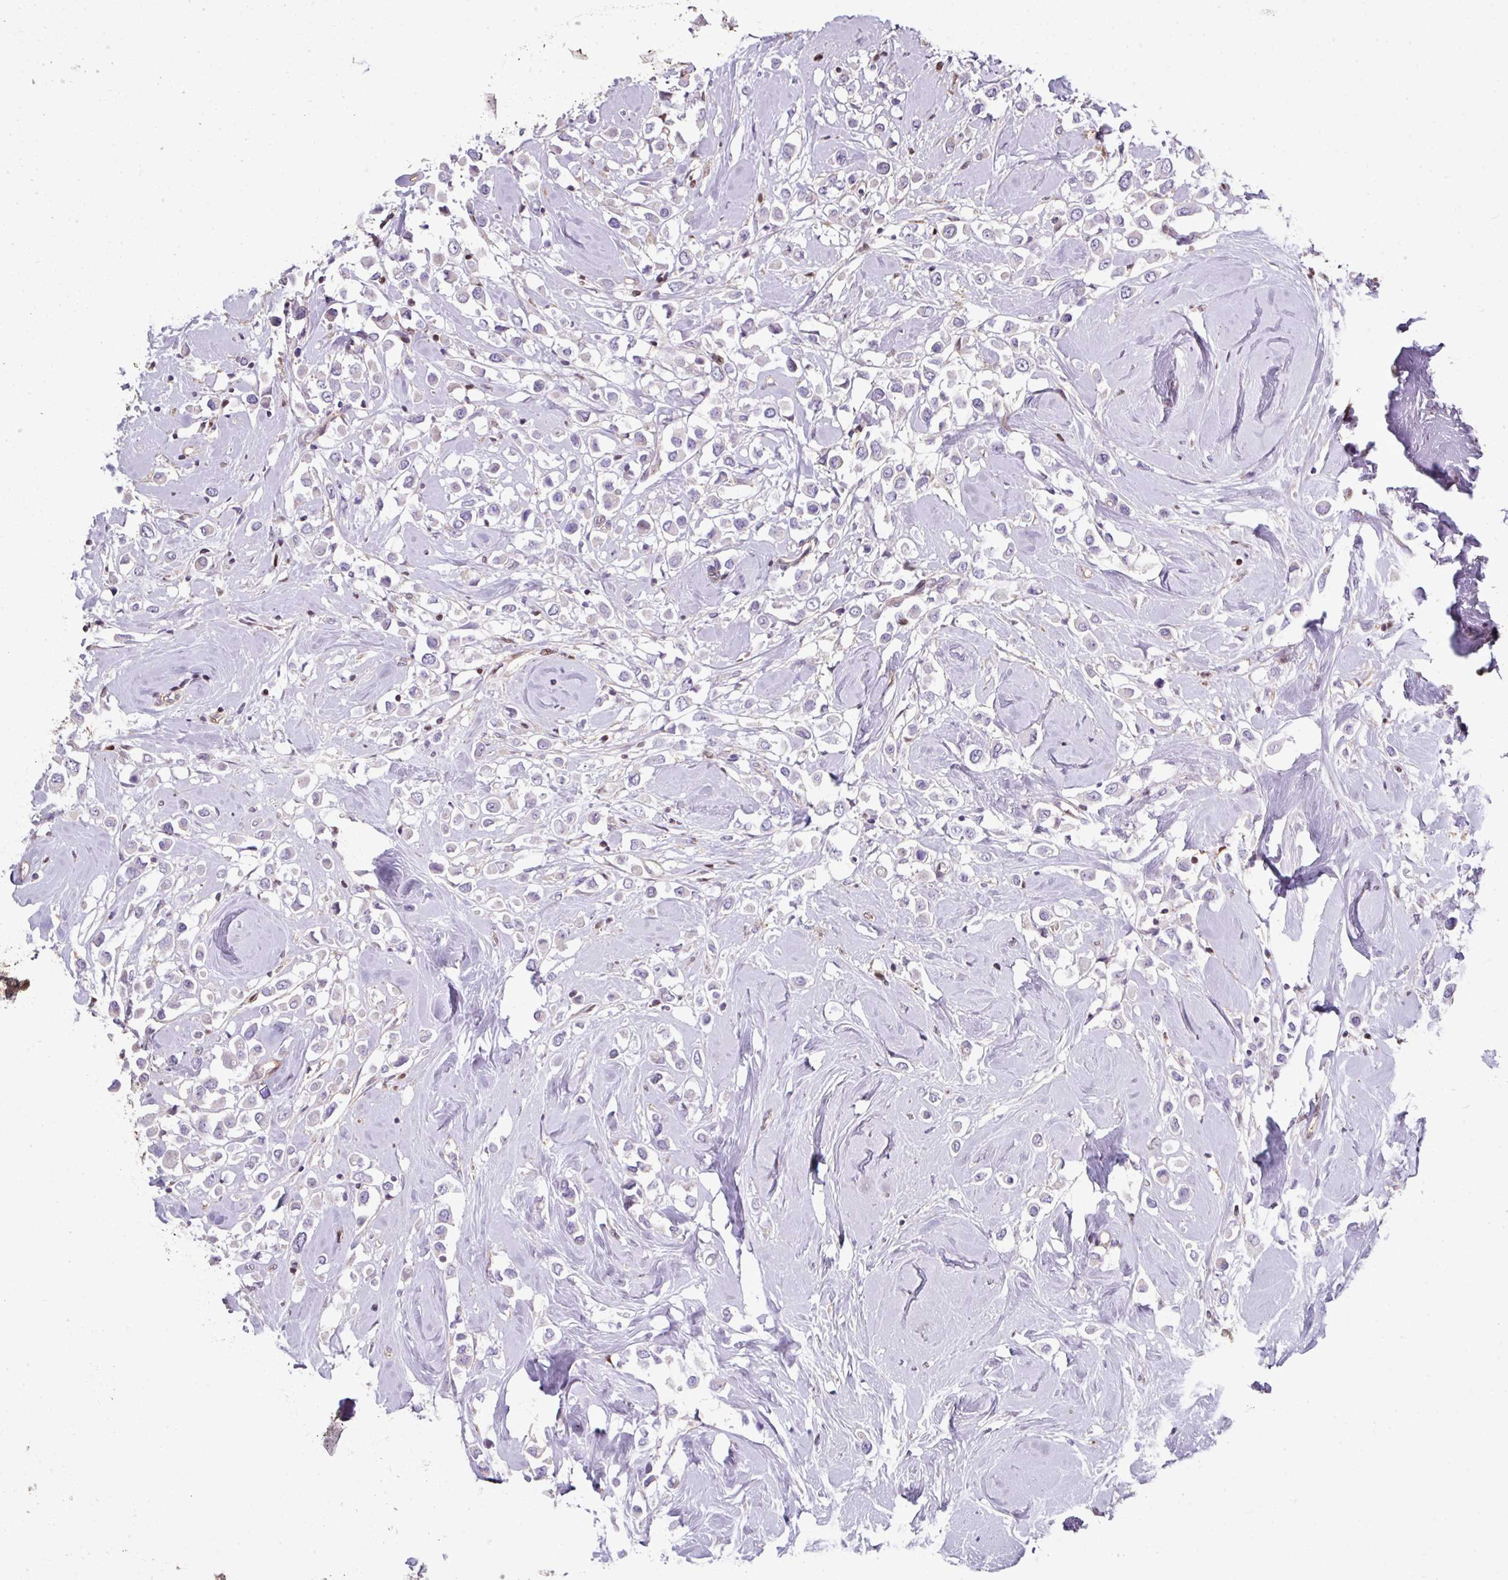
{"staining": {"intensity": "negative", "quantity": "none", "location": "none"}, "tissue": "breast cancer", "cell_type": "Tumor cells", "image_type": "cancer", "snomed": [{"axis": "morphology", "description": "Duct carcinoma"}, {"axis": "topography", "description": "Breast"}], "caption": "An image of human breast cancer (intraductal carcinoma) is negative for staining in tumor cells.", "gene": "ANO9", "patient": {"sex": "female", "age": 61}}